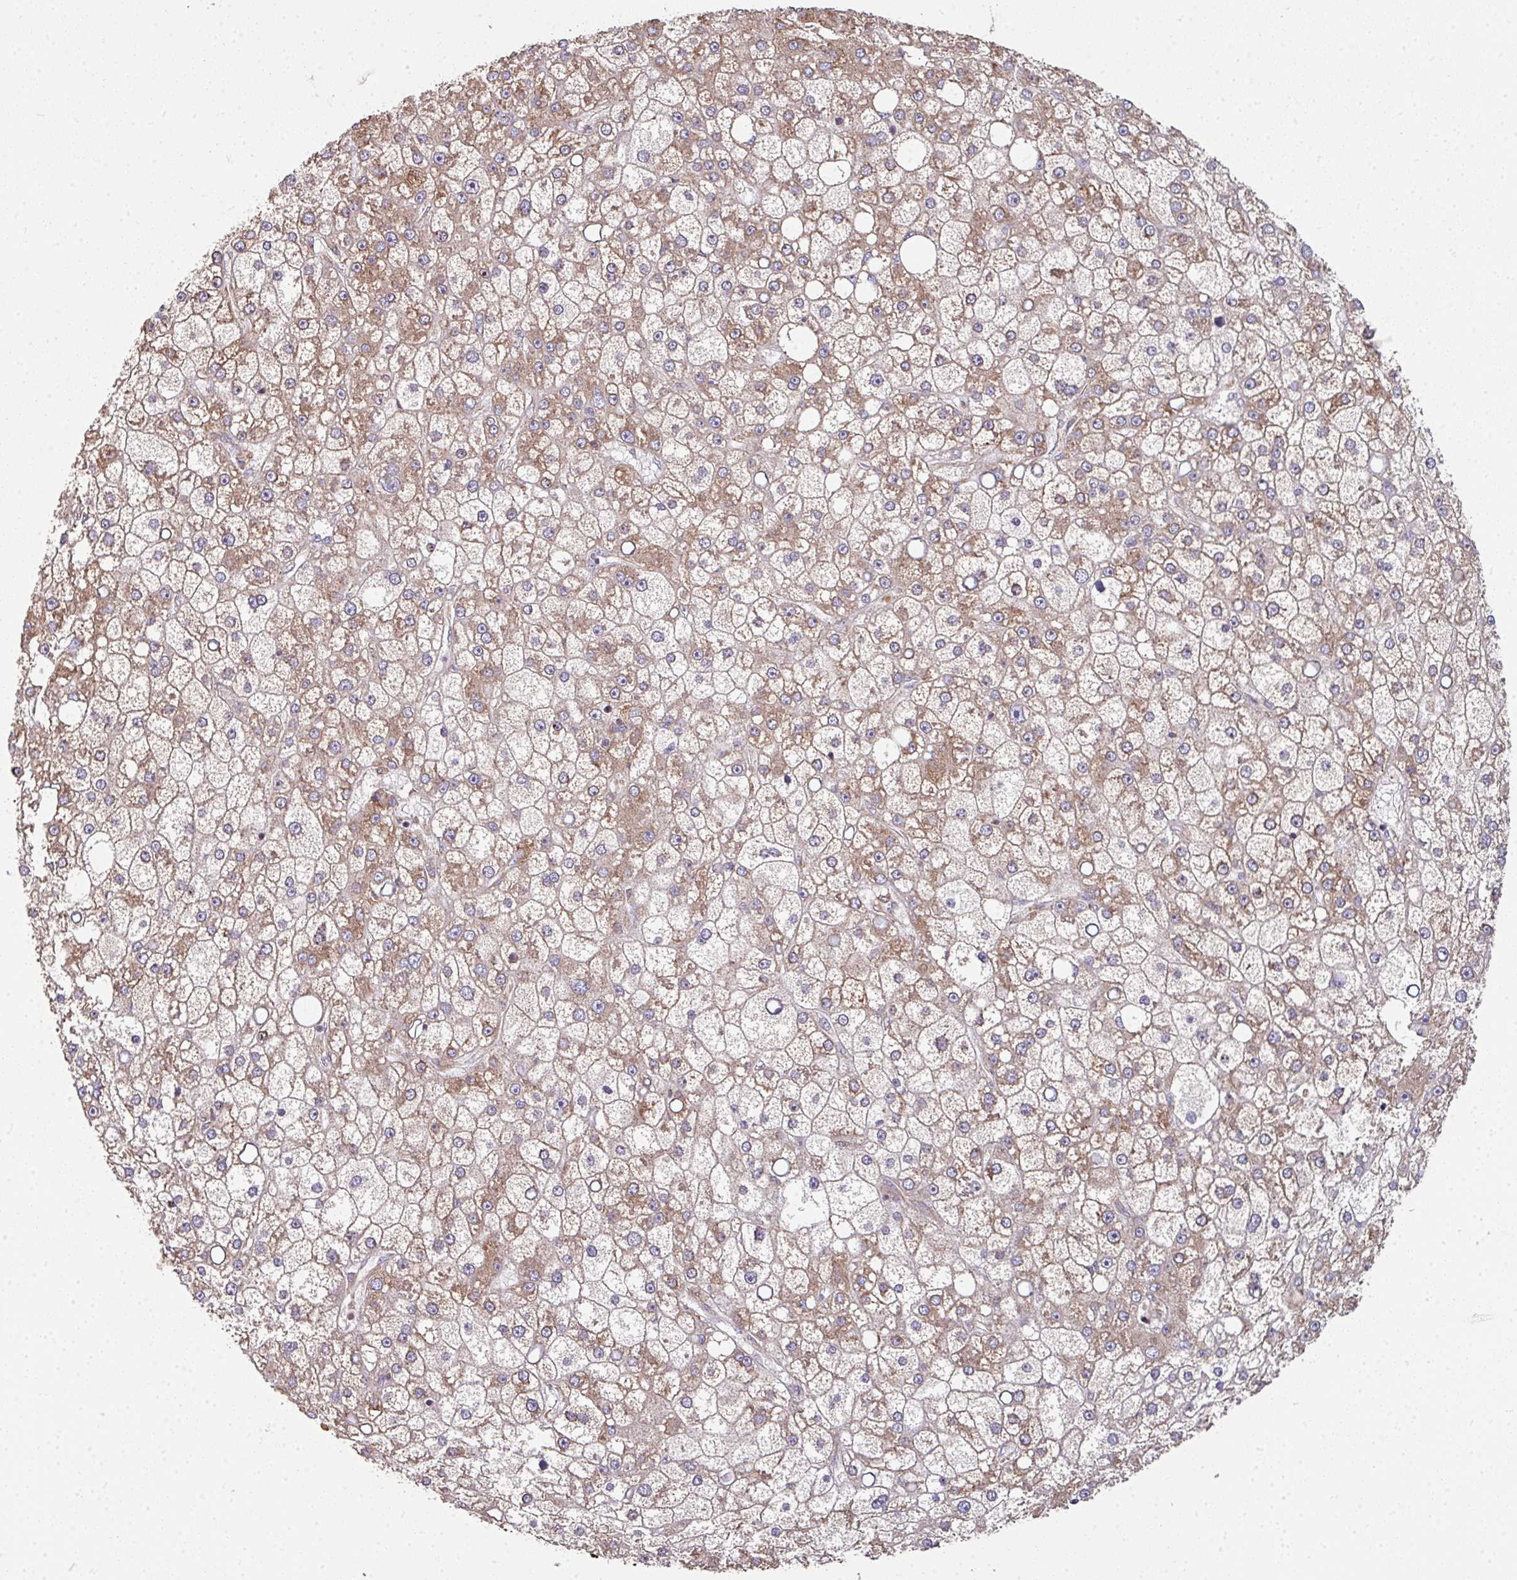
{"staining": {"intensity": "moderate", "quantity": ">75%", "location": "cytoplasmic/membranous"}, "tissue": "liver cancer", "cell_type": "Tumor cells", "image_type": "cancer", "snomed": [{"axis": "morphology", "description": "Carcinoma, Hepatocellular, NOS"}, {"axis": "topography", "description": "Liver"}], "caption": "Protein staining reveals moderate cytoplasmic/membranous staining in approximately >75% of tumor cells in liver cancer. (IHC, brightfield microscopy, high magnification).", "gene": "FAT4", "patient": {"sex": "male", "age": 67}}